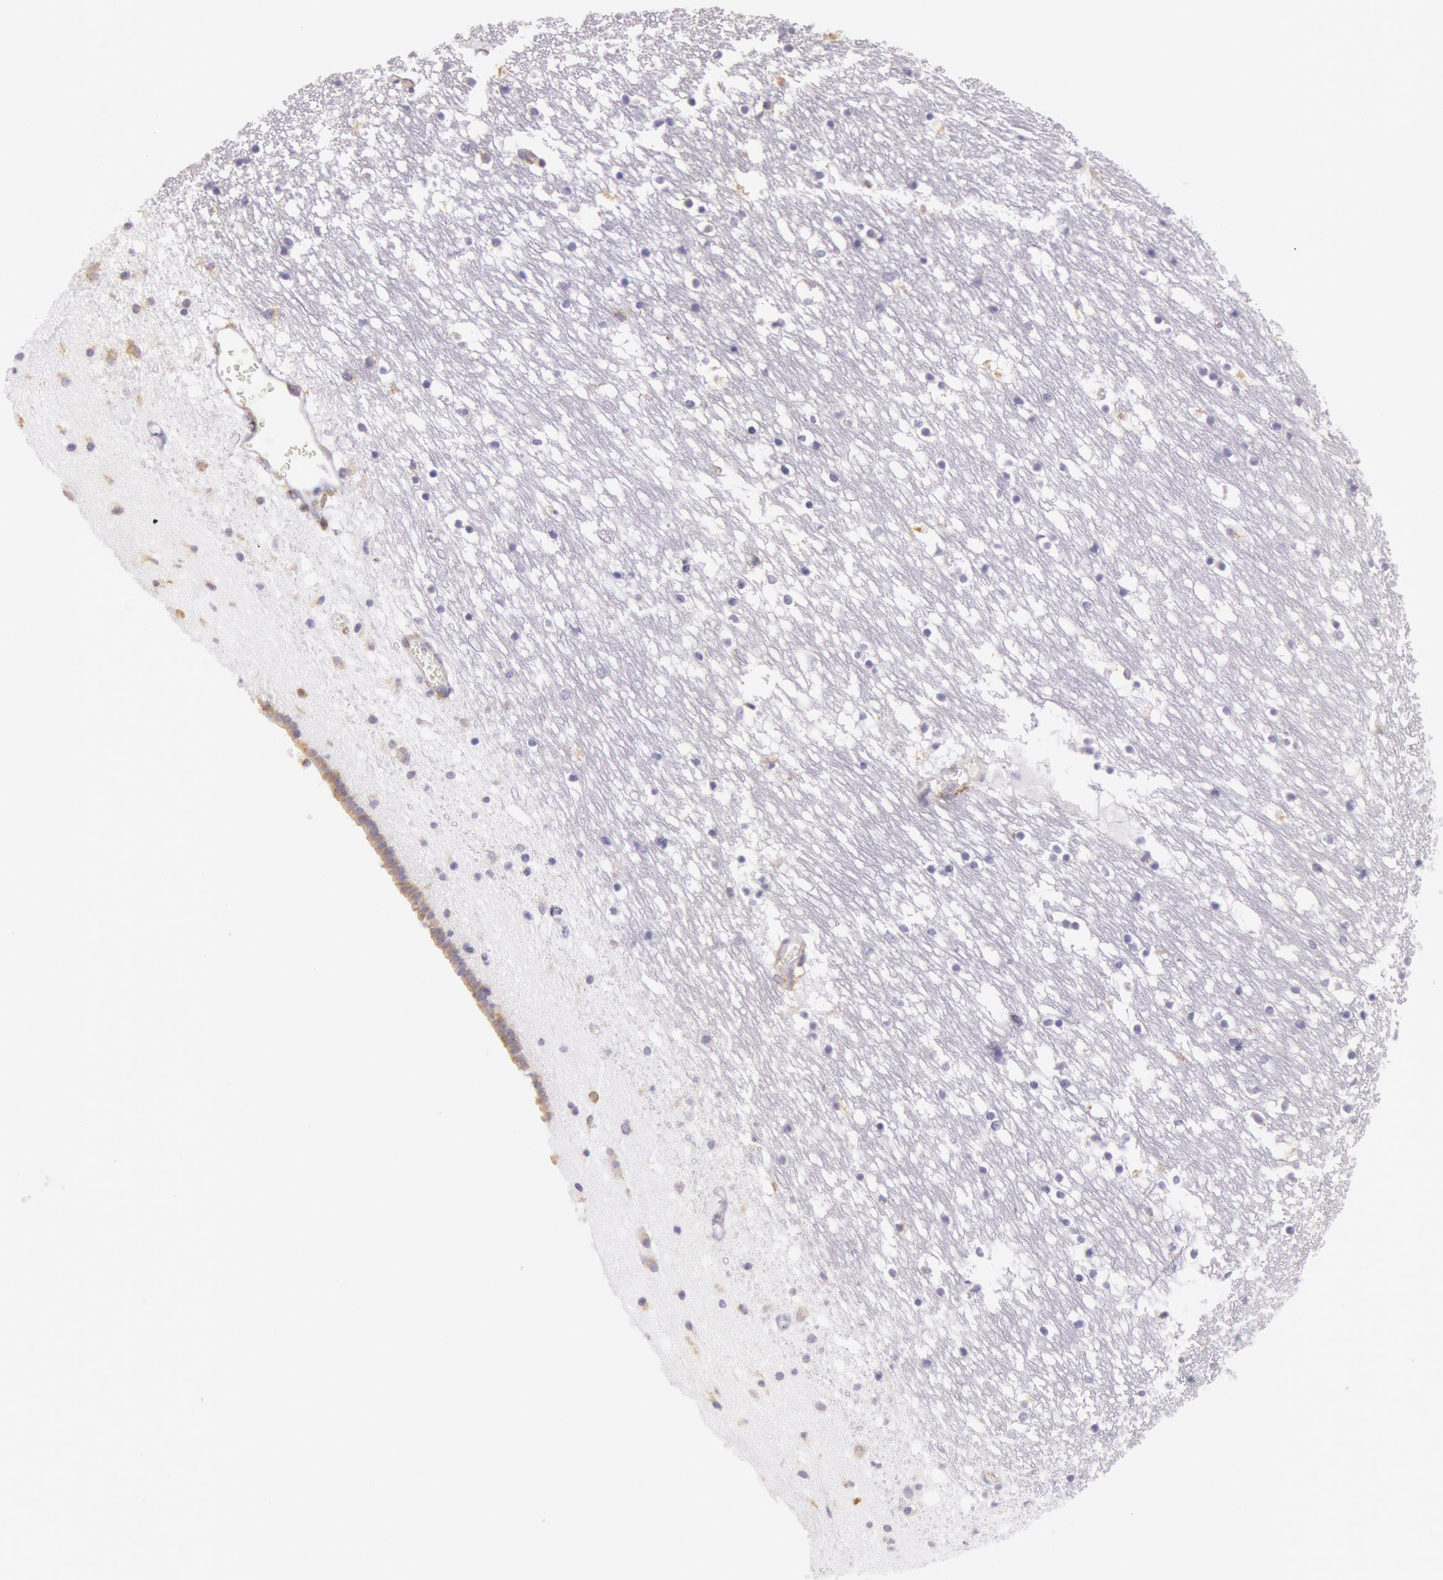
{"staining": {"intensity": "moderate", "quantity": "<25%", "location": "cytoplasmic/membranous"}, "tissue": "caudate", "cell_type": "Glial cells", "image_type": "normal", "snomed": [{"axis": "morphology", "description": "Normal tissue, NOS"}, {"axis": "topography", "description": "Lateral ventricle wall"}], "caption": "Immunohistochemical staining of normal human caudate reveals moderate cytoplasmic/membranous protein staining in approximately <25% of glial cells.", "gene": "CIDEB", "patient": {"sex": "male", "age": 45}}